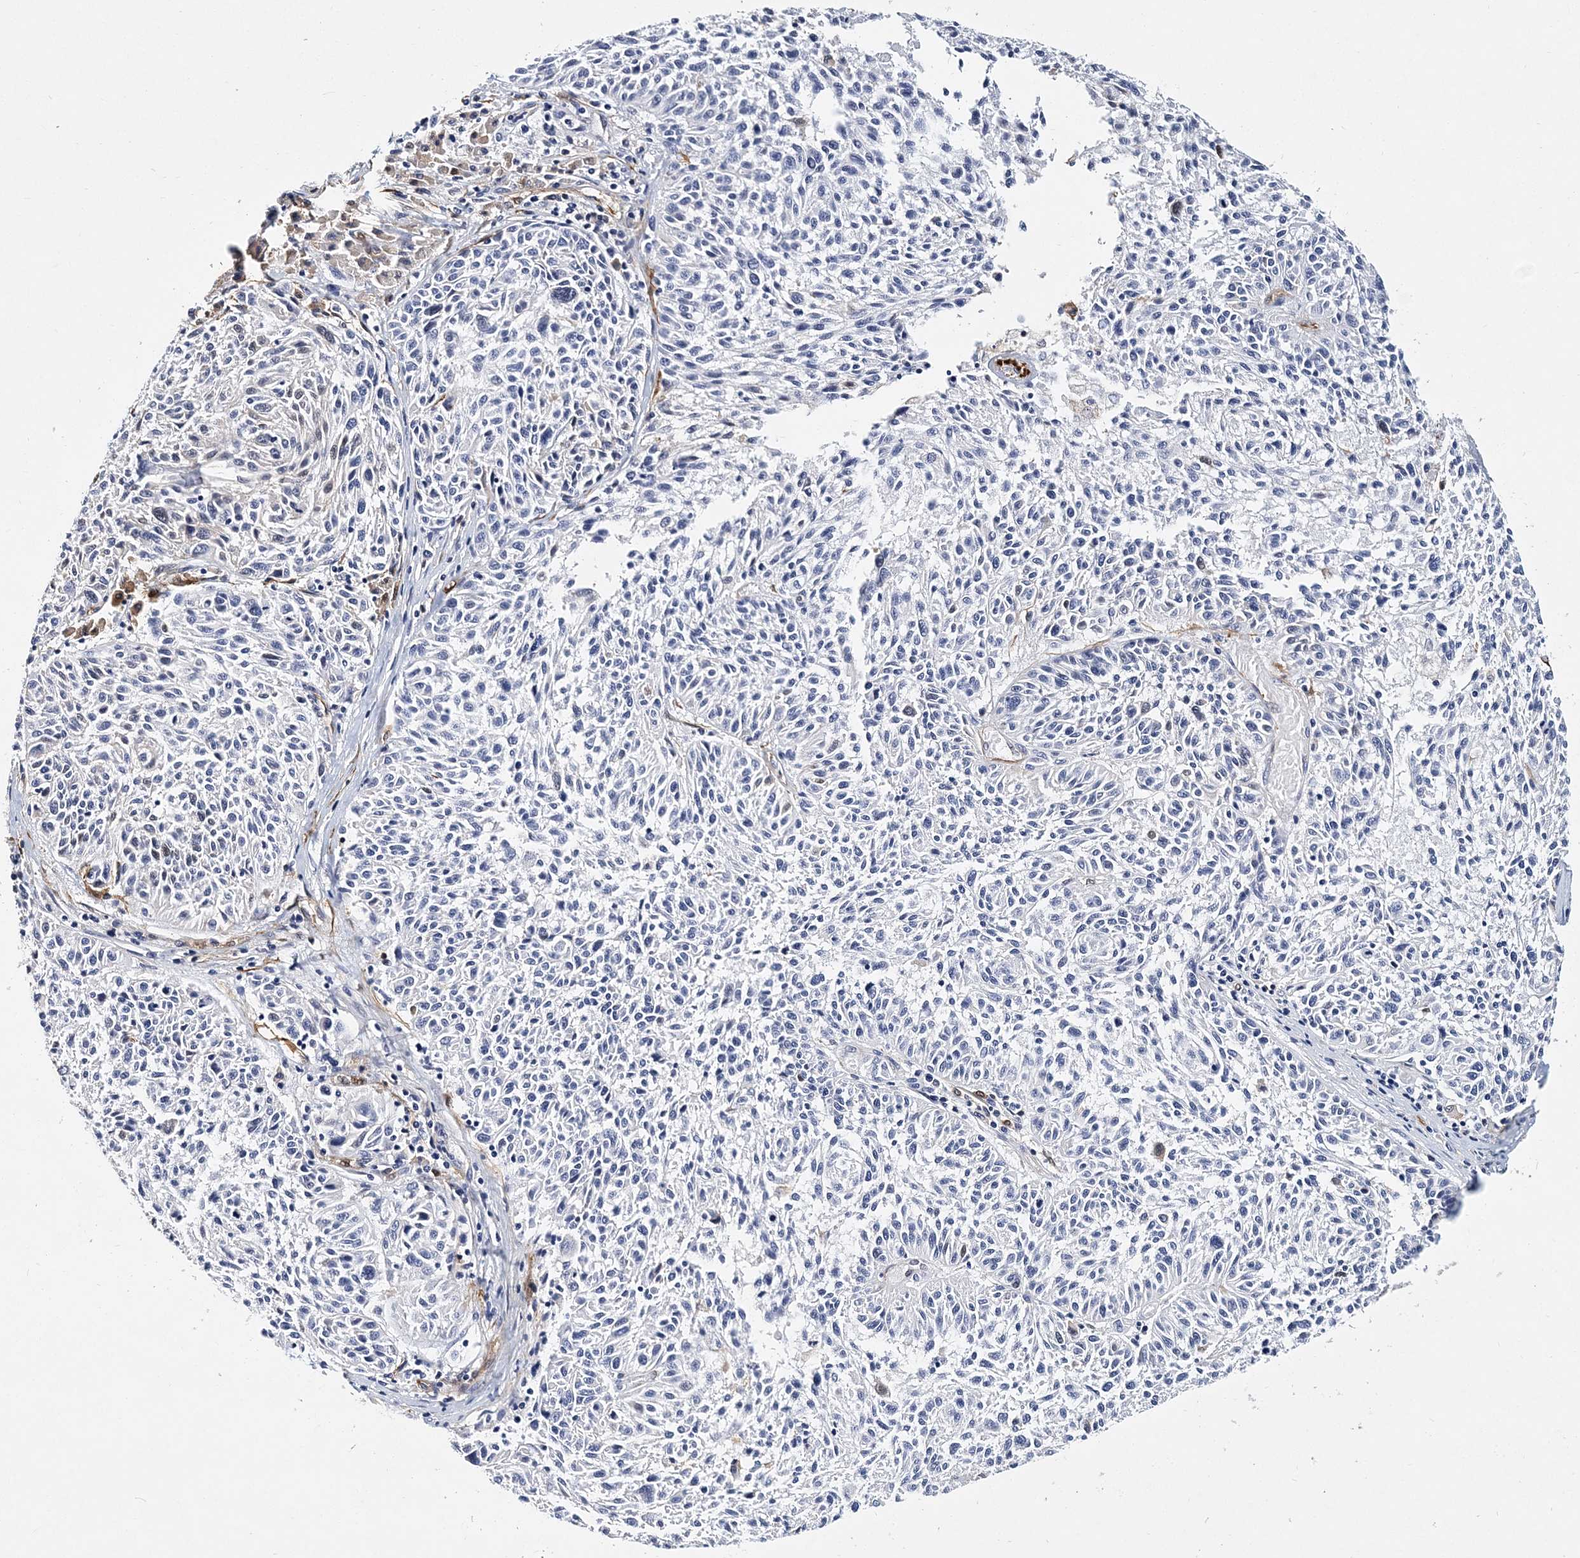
{"staining": {"intensity": "negative", "quantity": "none", "location": "none"}, "tissue": "melanoma", "cell_type": "Tumor cells", "image_type": "cancer", "snomed": [{"axis": "morphology", "description": "Malignant melanoma, NOS"}, {"axis": "topography", "description": "Skin"}], "caption": "Immunohistochemical staining of human malignant melanoma reveals no significant positivity in tumor cells.", "gene": "ITGA2B", "patient": {"sex": "male", "age": 53}}